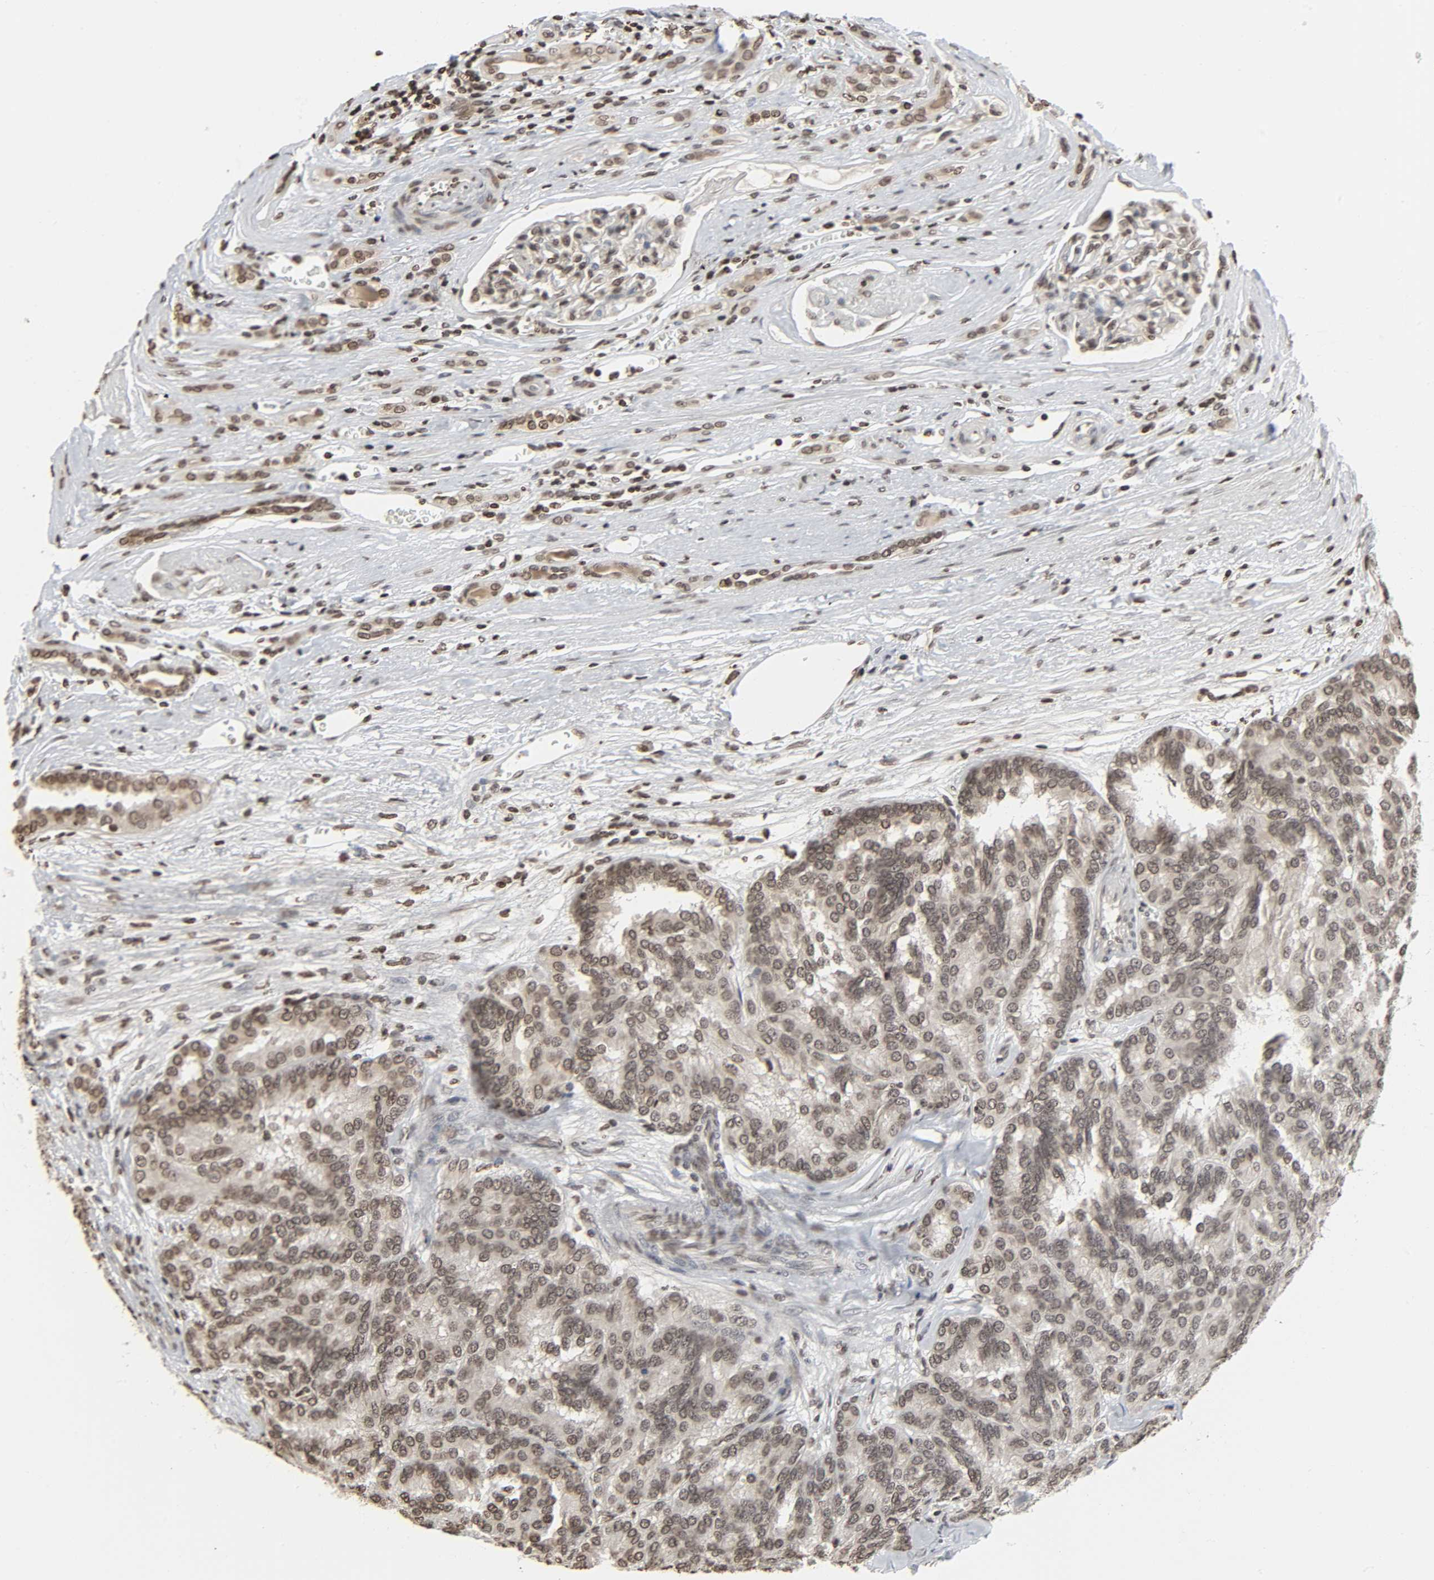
{"staining": {"intensity": "moderate", "quantity": ">75%", "location": "nuclear"}, "tissue": "renal cancer", "cell_type": "Tumor cells", "image_type": "cancer", "snomed": [{"axis": "morphology", "description": "Adenocarcinoma, NOS"}, {"axis": "topography", "description": "Kidney"}], "caption": "A brown stain highlights moderate nuclear staining of a protein in human renal cancer (adenocarcinoma) tumor cells.", "gene": "ELAVL1", "patient": {"sex": "male", "age": 46}}